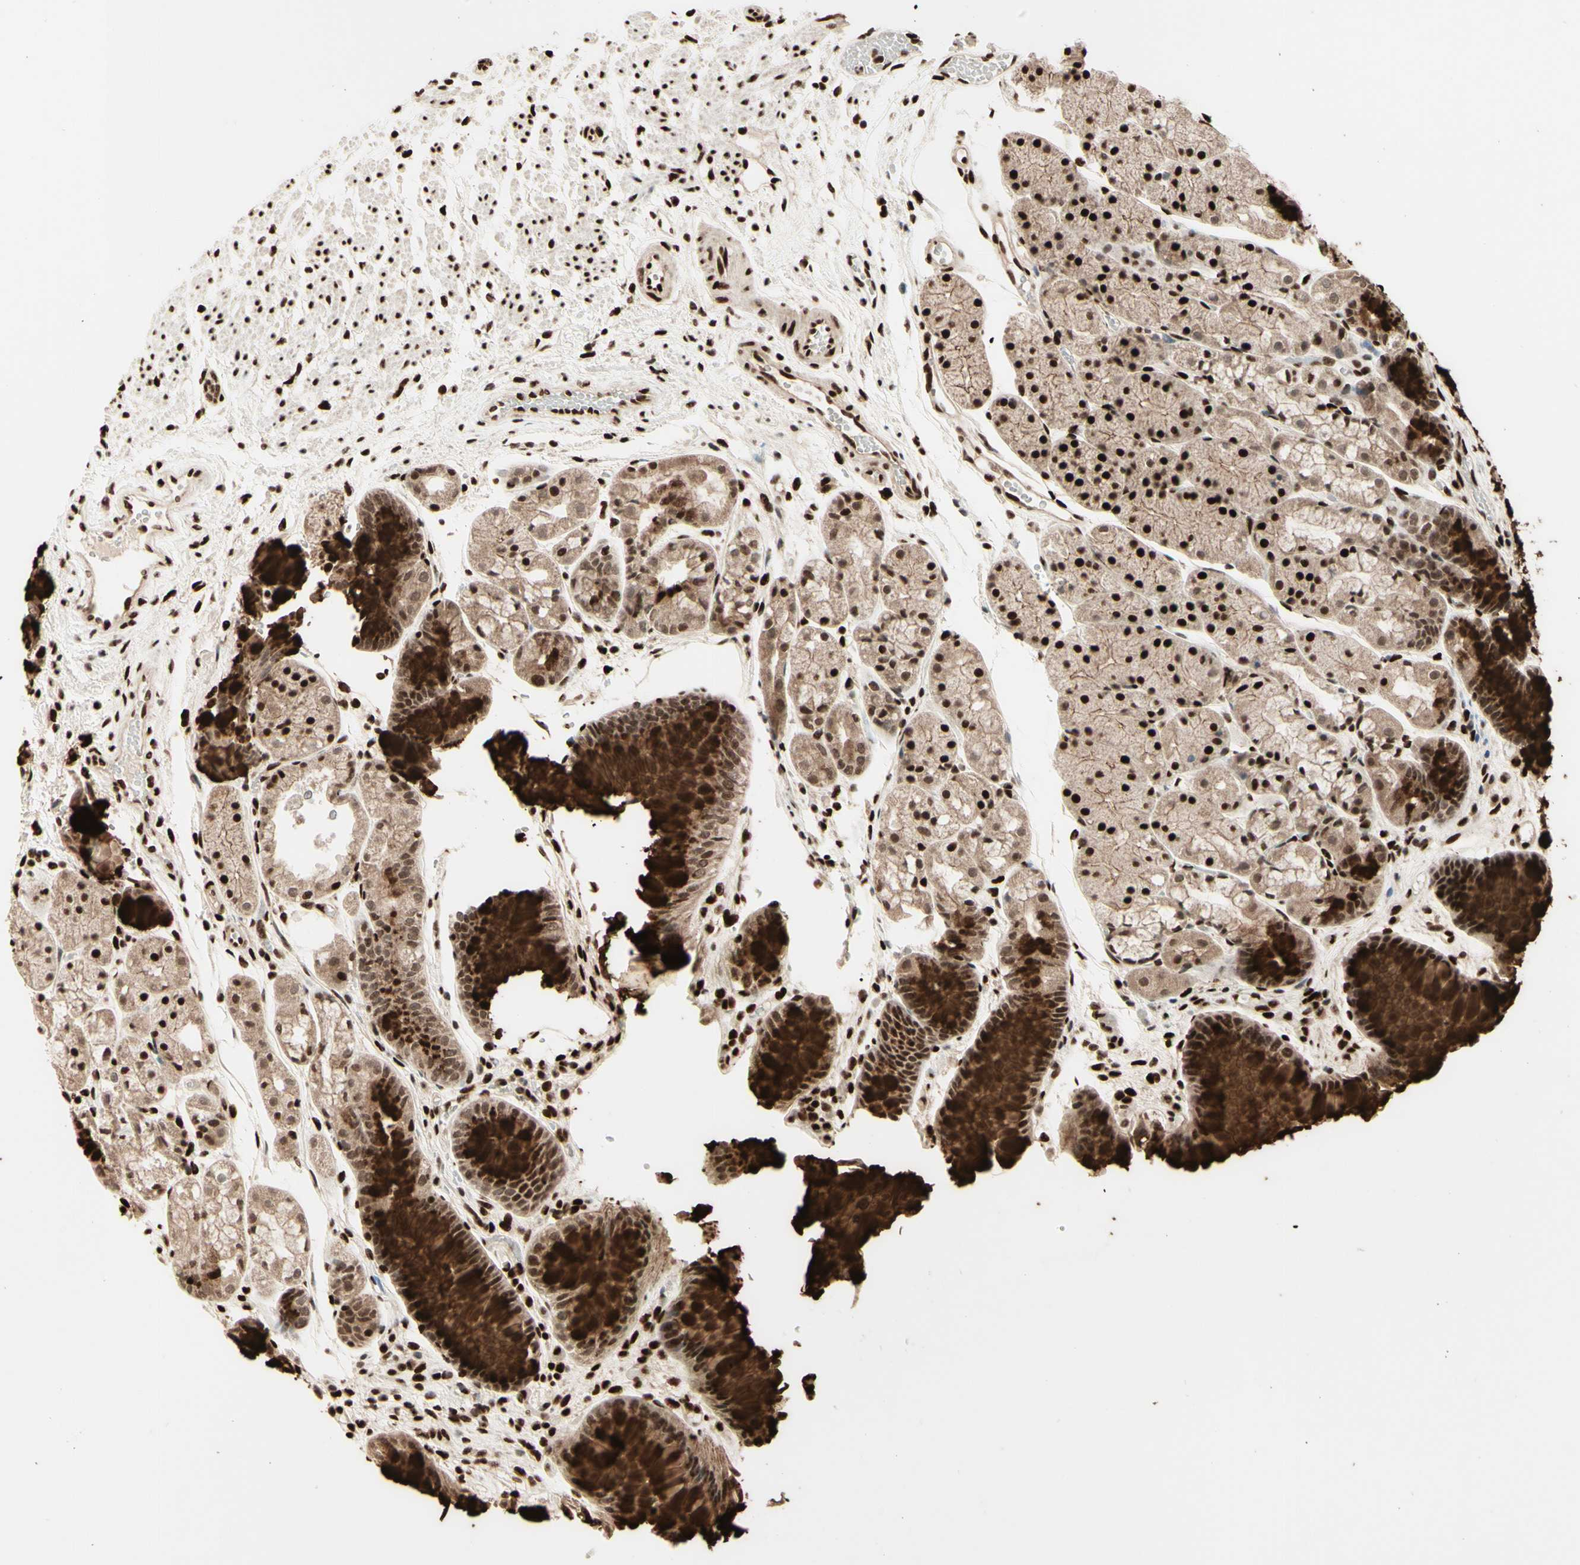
{"staining": {"intensity": "strong", "quantity": ">75%", "location": "cytoplasmic/membranous,nuclear"}, "tissue": "stomach", "cell_type": "Glandular cells", "image_type": "normal", "snomed": [{"axis": "morphology", "description": "Normal tissue, NOS"}, {"axis": "topography", "description": "Stomach, upper"}], "caption": "A brown stain highlights strong cytoplasmic/membranous,nuclear staining of a protein in glandular cells of unremarkable stomach.", "gene": "NR3C1", "patient": {"sex": "male", "age": 72}}